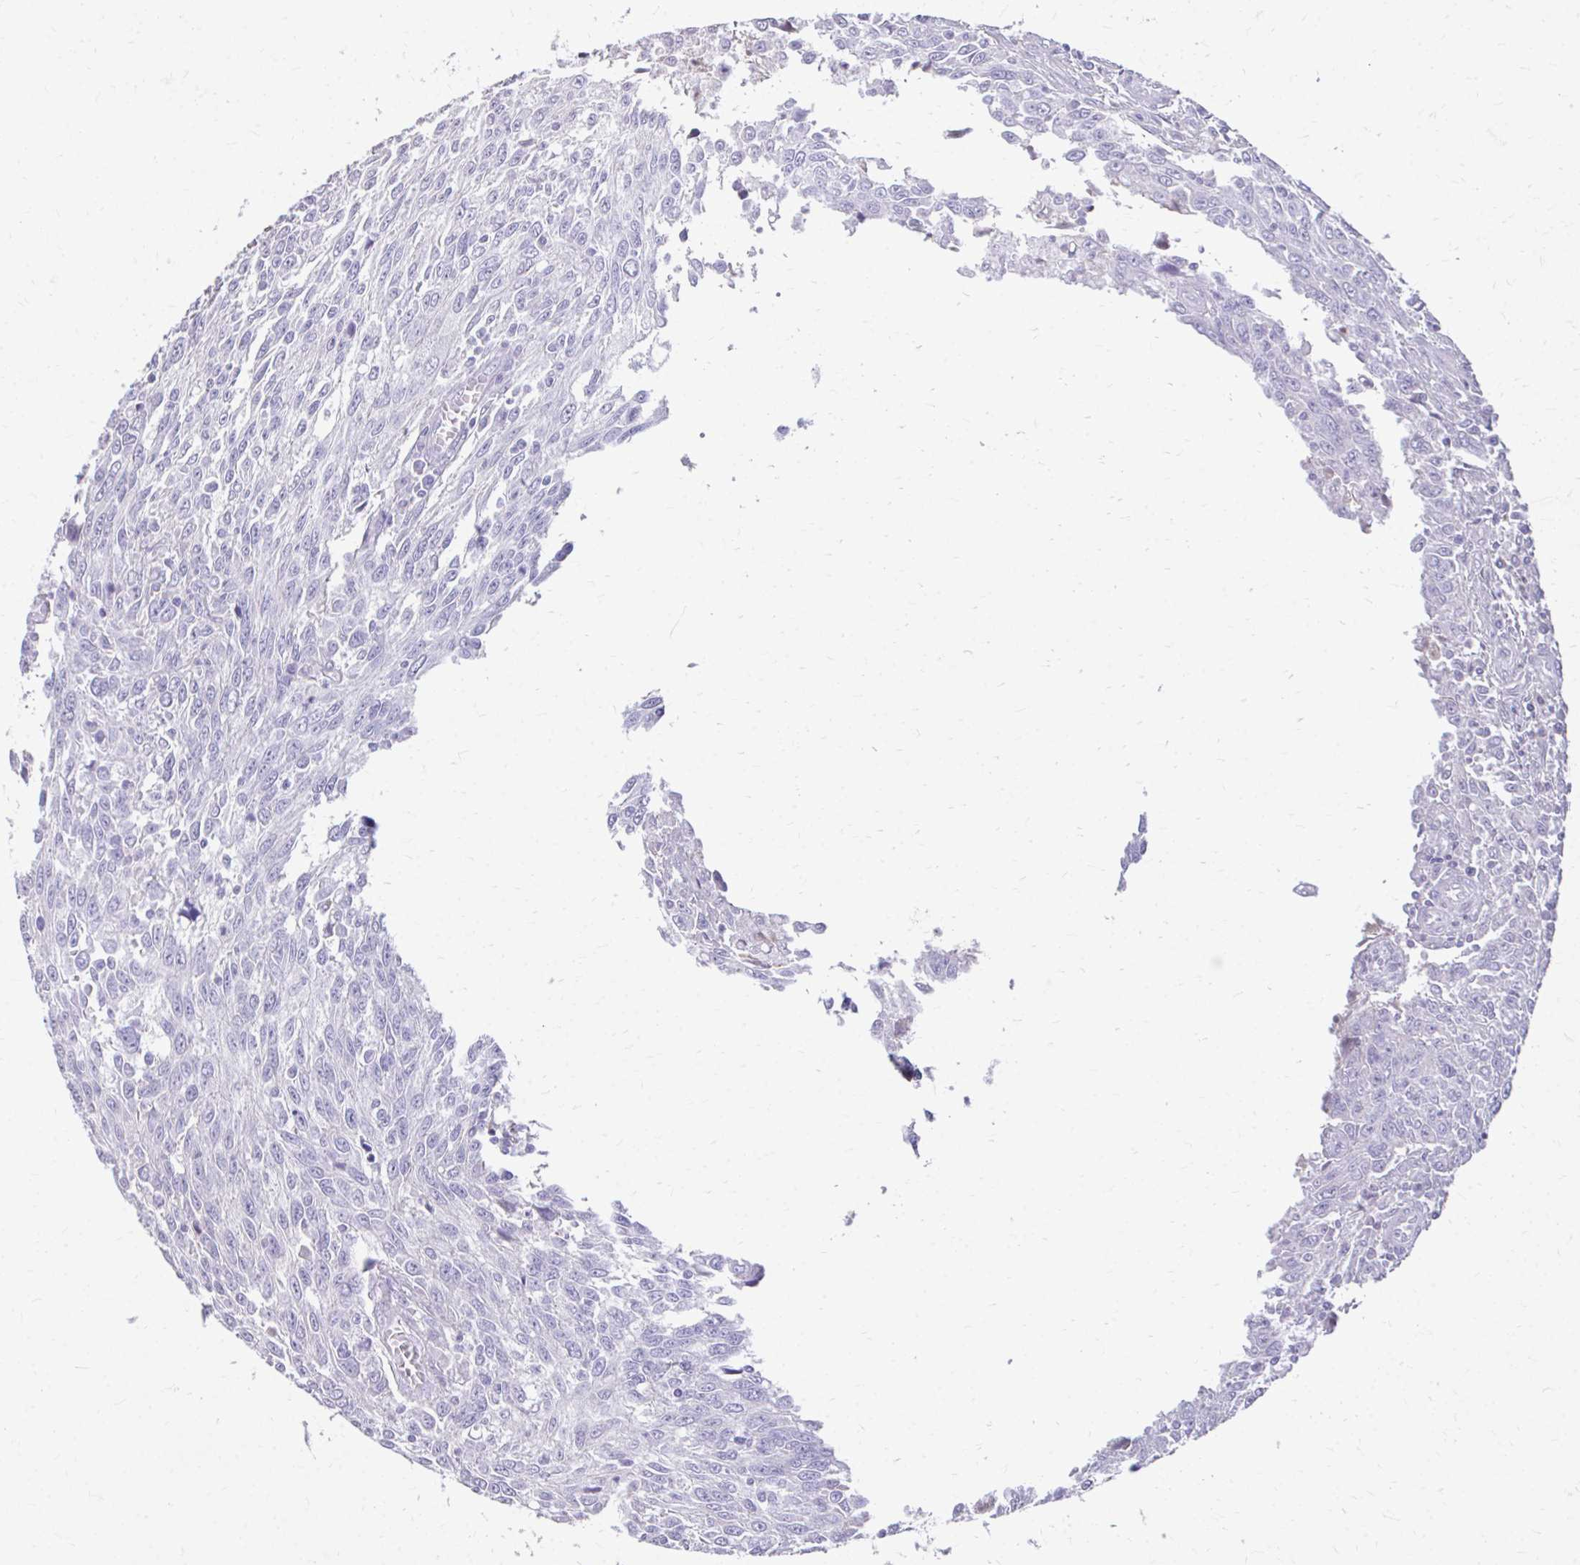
{"staining": {"intensity": "negative", "quantity": "none", "location": "none"}, "tissue": "breast cancer", "cell_type": "Tumor cells", "image_type": "cancer", "snomed": [{"axis": "morphology", "description": "Duct carcinoma"}, {"axis": "topography", "description": "Breast"}], "caption": "Tumor cells are negative for protein expression in human breast intraductal carcinoma.", "gene": "CFH", "patient": {"sex": "female", "age": 50}}